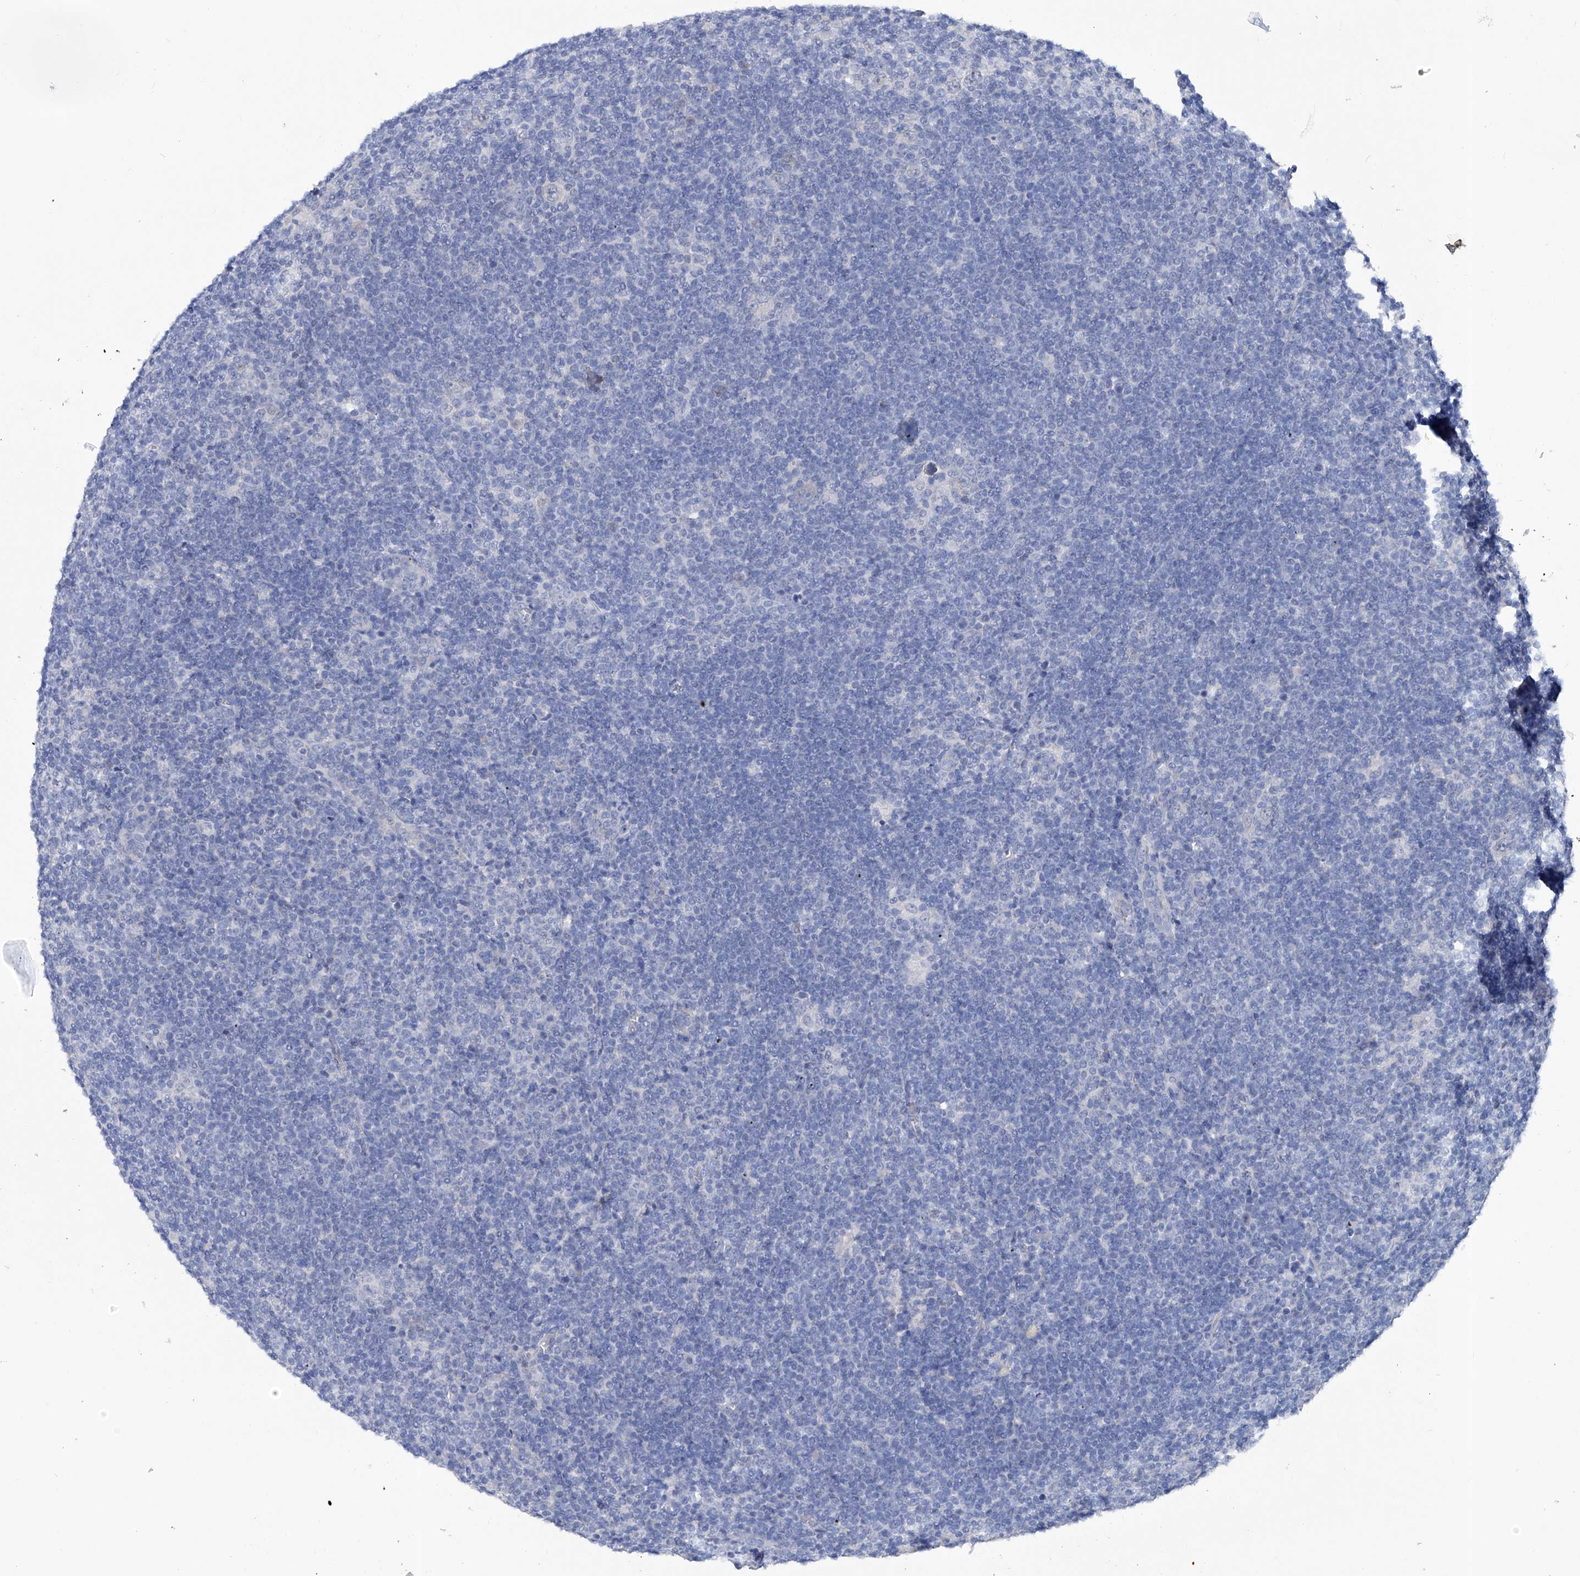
{"staining": {"intensity": "negative", "quantity": "none", "location": "none"}, "tissue": "lymphoma", "cell_type": "Tumor cells", "image_type": "cancer", "snomed": [{"axis": "morphology", "description": "Hodgkin's disease, NOS"}, {"axis": "topography", "description": "Lymph node"}], "caption": "Protein analysis of lymphoma exhibits no significant staining in tumor cells.", "gene": "KLHL17", "patient": {"sex": "female", "age": 57}}